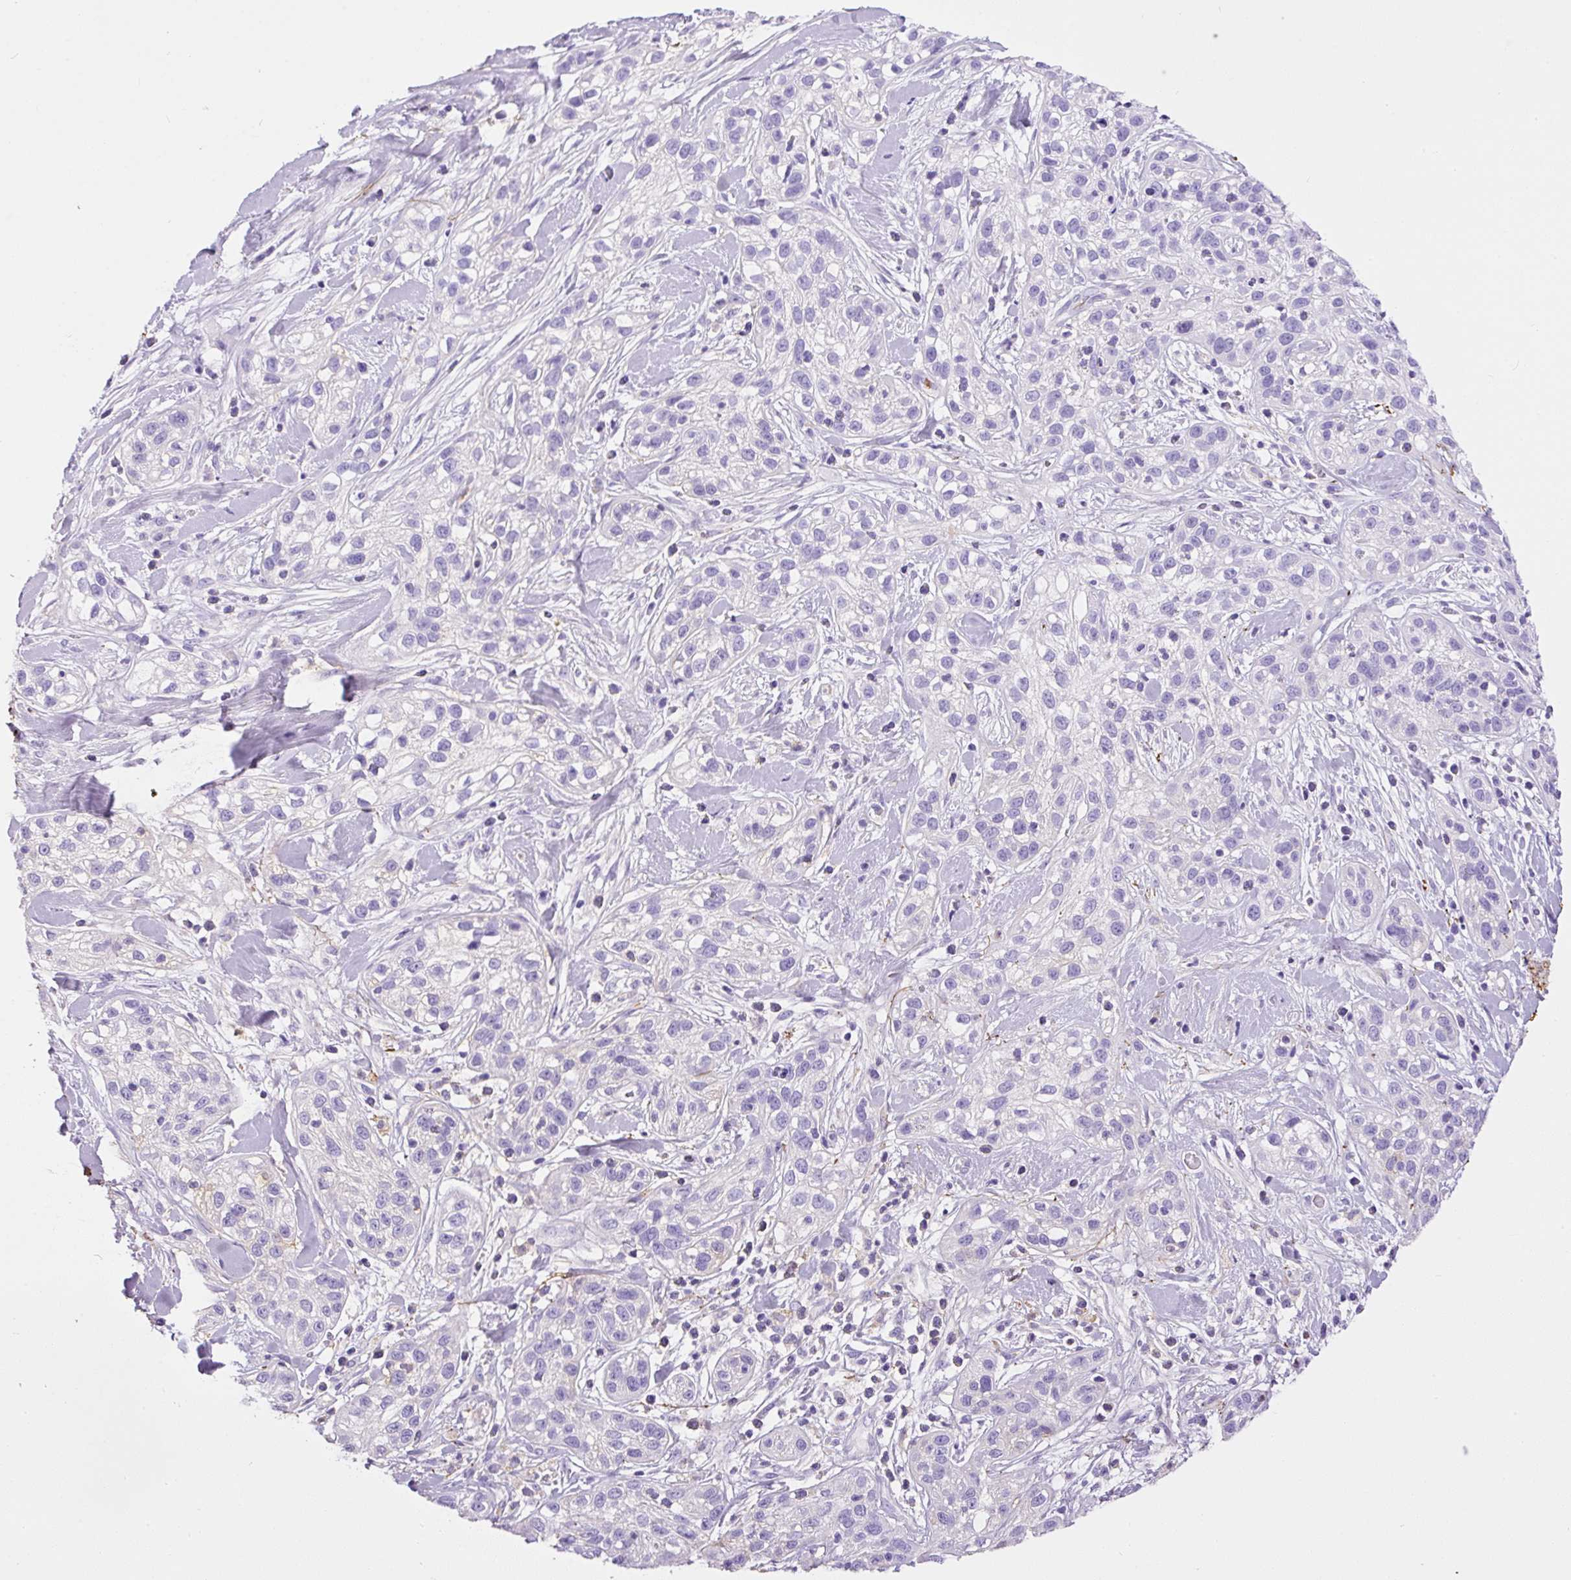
{"staining": {"intensity": "negative", "quantity": "none", "location": "none"}, "tissue": "skin cancer", "cell_type": "Tumor cells", "image_type": "cancer", "snomed": [{"axis": "morphology", "description": "Squamous cell carcinoma, NOS"}, {"axis": "topography", "description": "Skin"}], "caption": "An IHC photomicrograph of skin cancer is shown. There is no staining in tumor cells of skin cancer.", "gene": "APCS", "patient": {"sex": "male", "age": 82}}